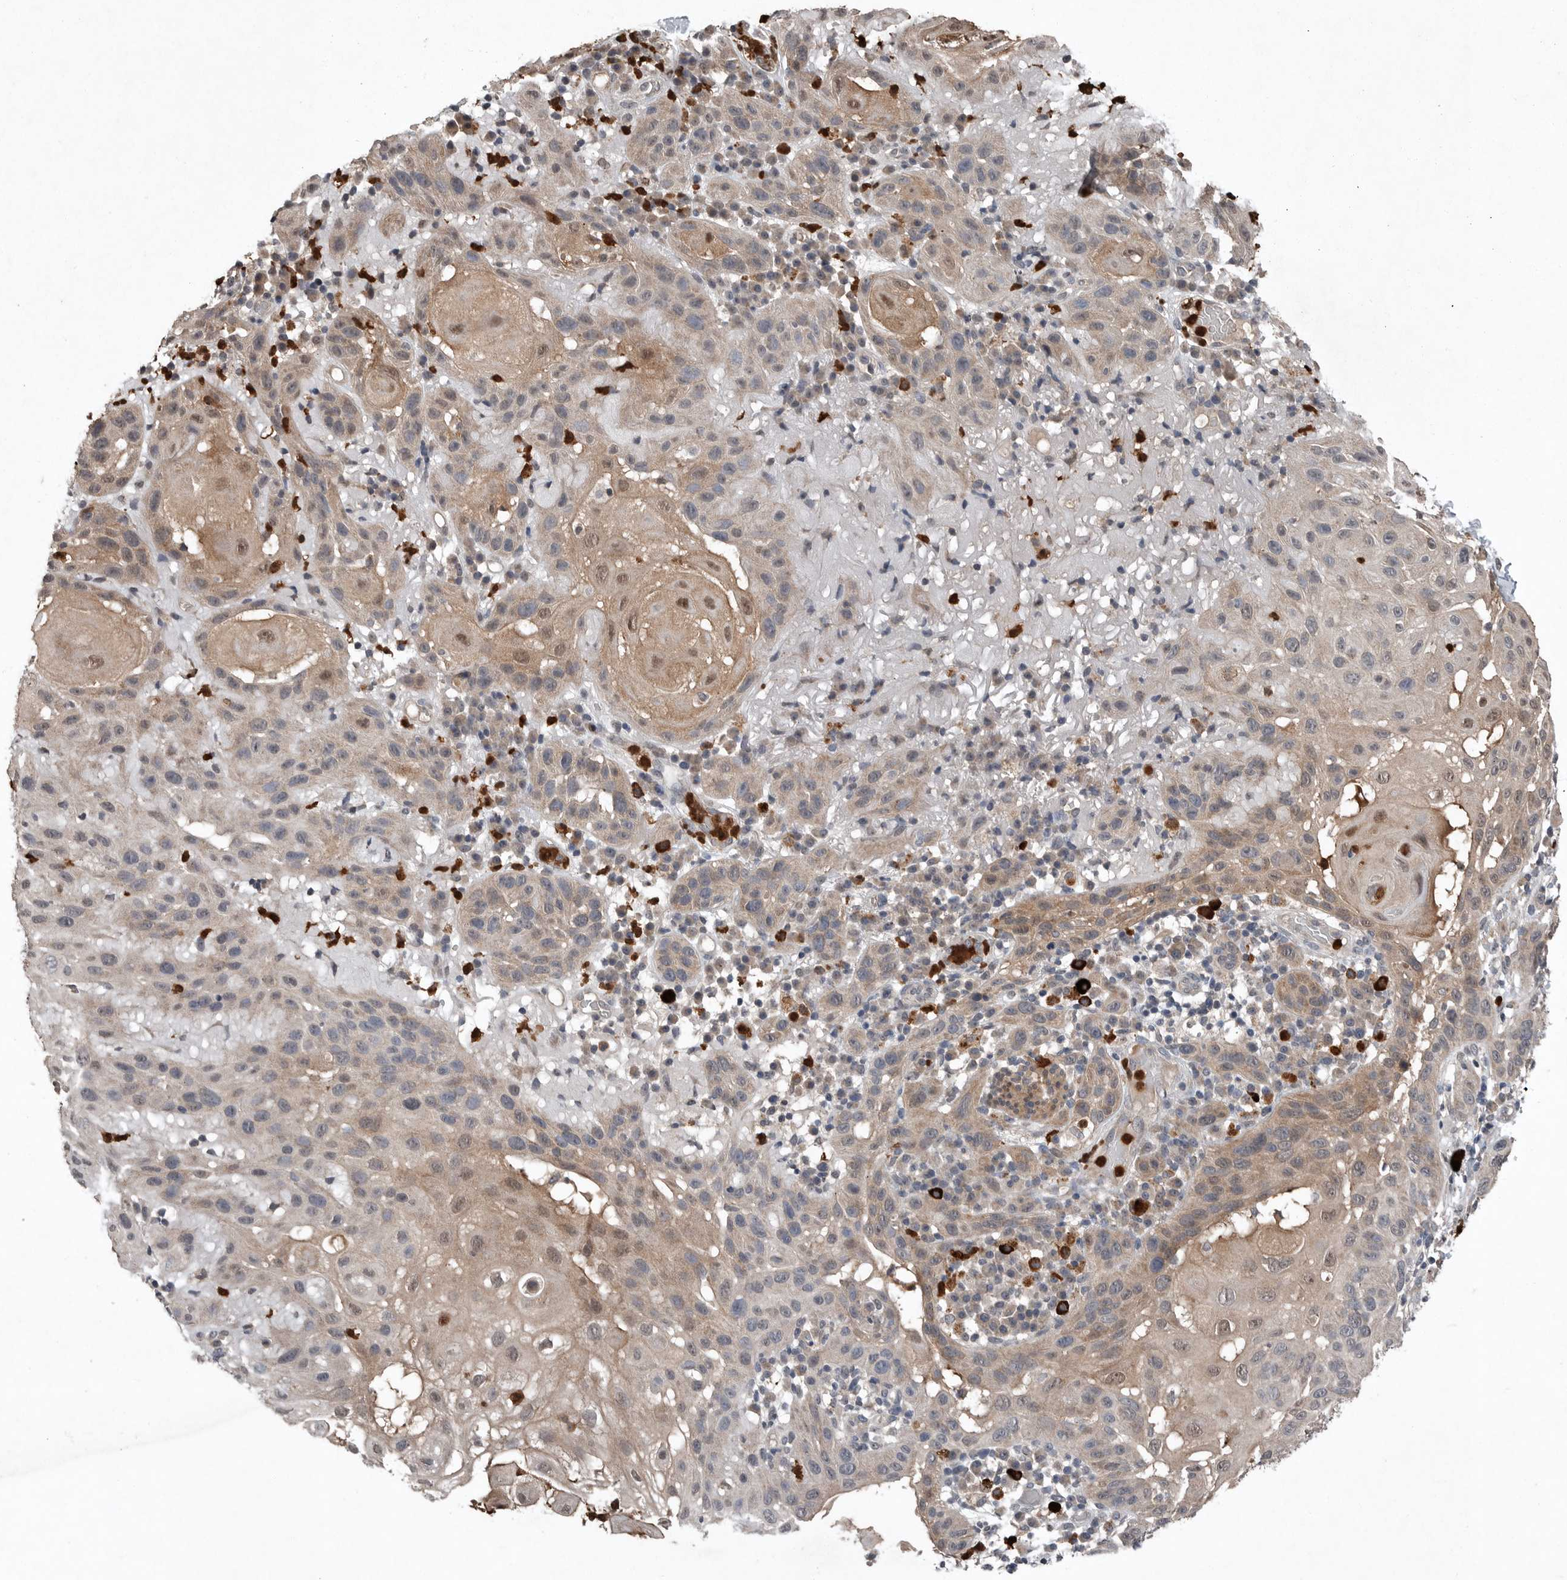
{"staining": {"intensity": "weak", "quantity": "25%-75%", "location": "cytoplasmic/membranous,nuclear"}, "tissue": "skin cancer", "cell_type": "Tumor cells", "image_type": "cancer", "snomed": [{"axis": "morphology", "description": "Normal tissue, NOS"}, {"axis": "morphology", "description": "Squamous cell carcinoma, NOS"}, {"axis": "topography", "description": "Skin"}], "caption": "IHC of human skin cancer reveals low levels of weak cytoplasmic/membranous and nuclear expression in about 25%-75% of tumor cells.", "gene": "SCP2", "patient": {"sex": "female", "age": 96}}